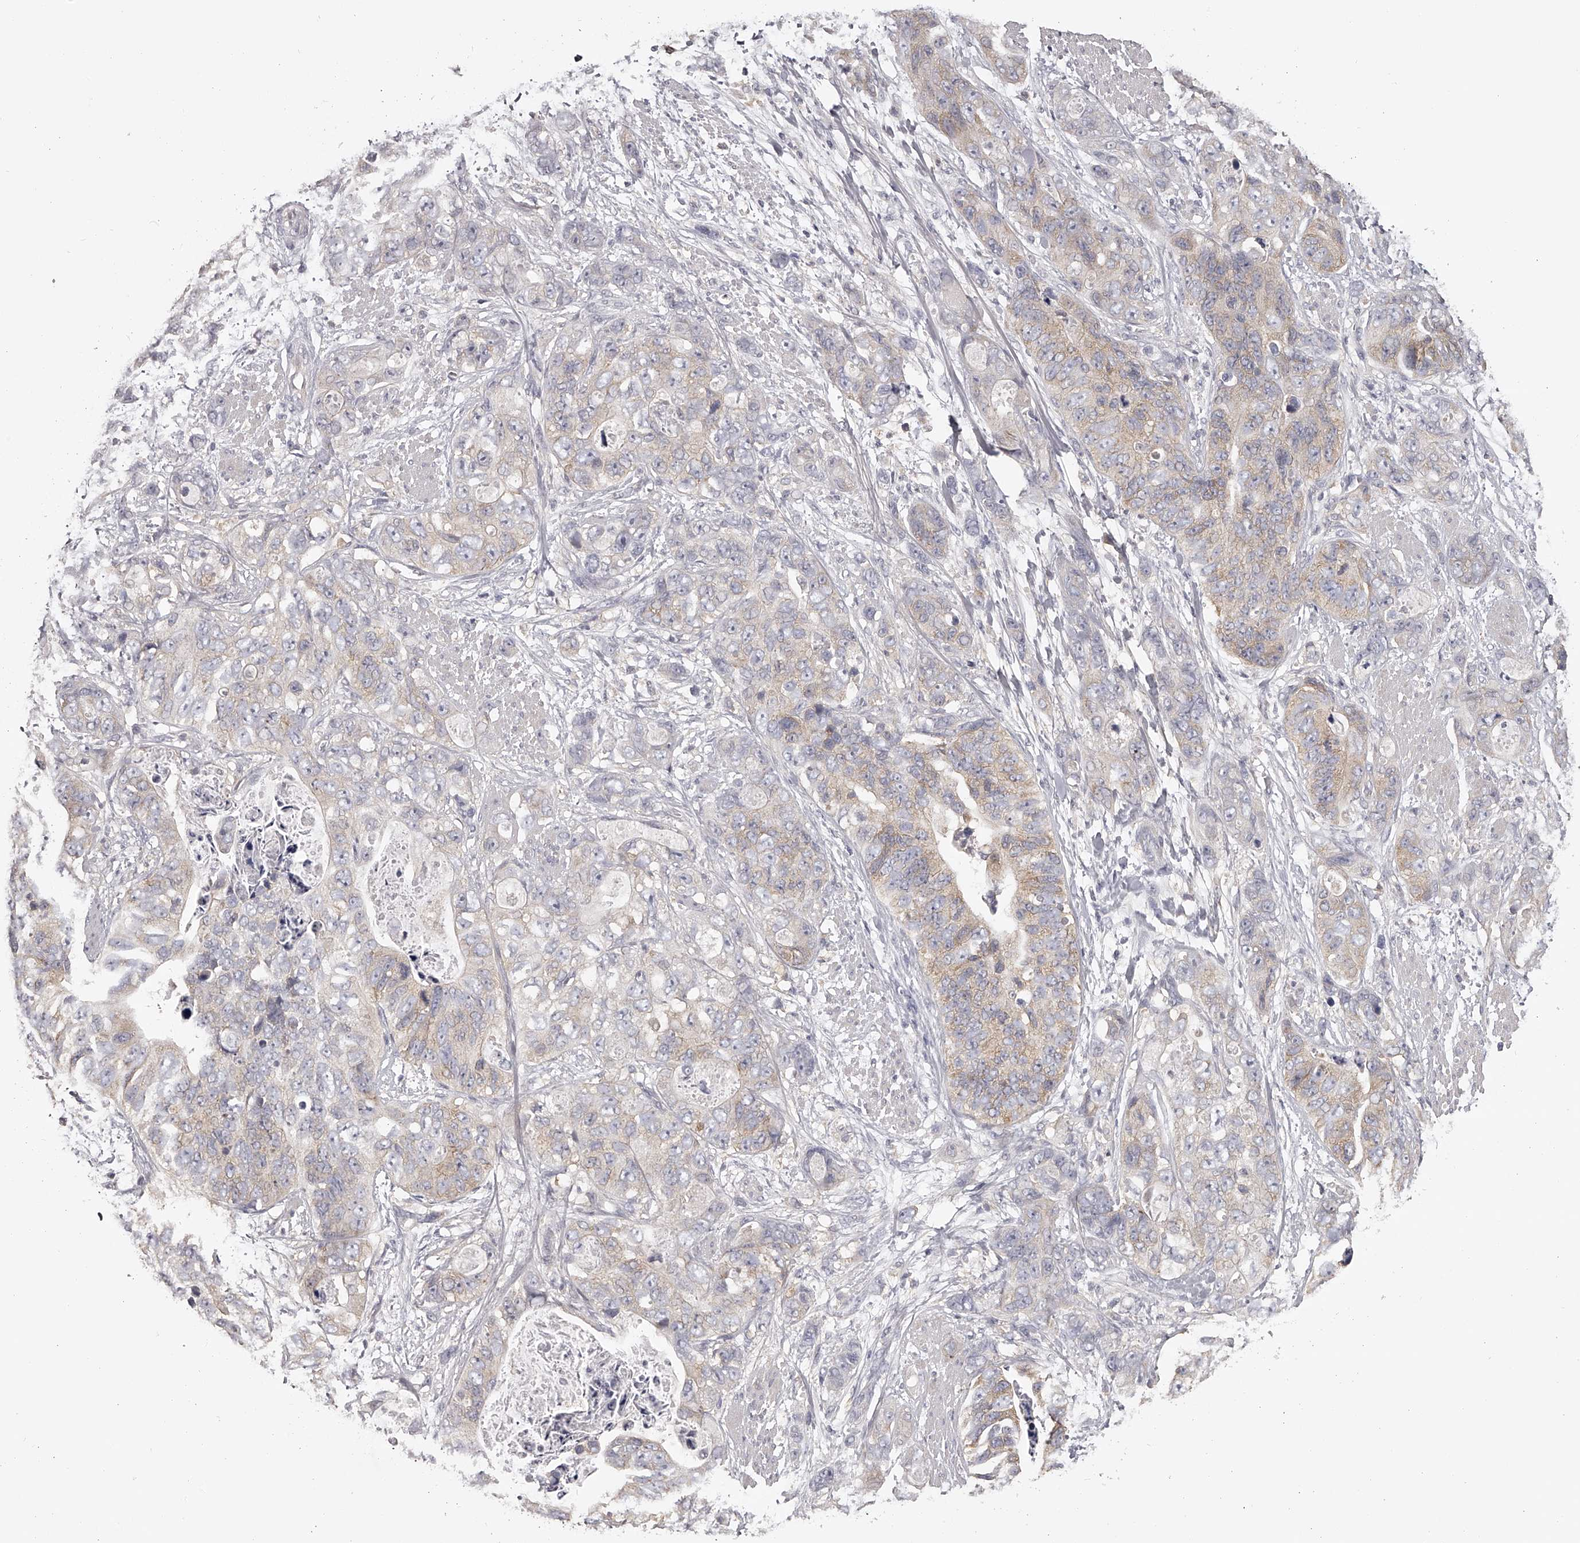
{"staining": {"intensity": "weak", "quantity": "25%-75%", "location": "cytoplasmic/membranous"}, "tissue": "stomach cancer", "cell_type": "Tumor cells", "image_type": "cancer", "snomed": [{"axis": "morphology", "description": "Adenocarcinoma, NOS"}, {"axis": "topography", "description": "Stomach"}], "caption": "Immunohistochemistry (IHC) staining of stomach cancer, which reveals low levels of weak cytoplasmic/membranous staining in about 25%-75% of tumor cells indicating weak cytoplasmic/membranous protein expression. The staining was performed using DAB (brown) for protein detection and nuclei were counterstained in hematoxylin (blue).", "gene": "TNN", "patient": {"sex": "female", "age": 89}}